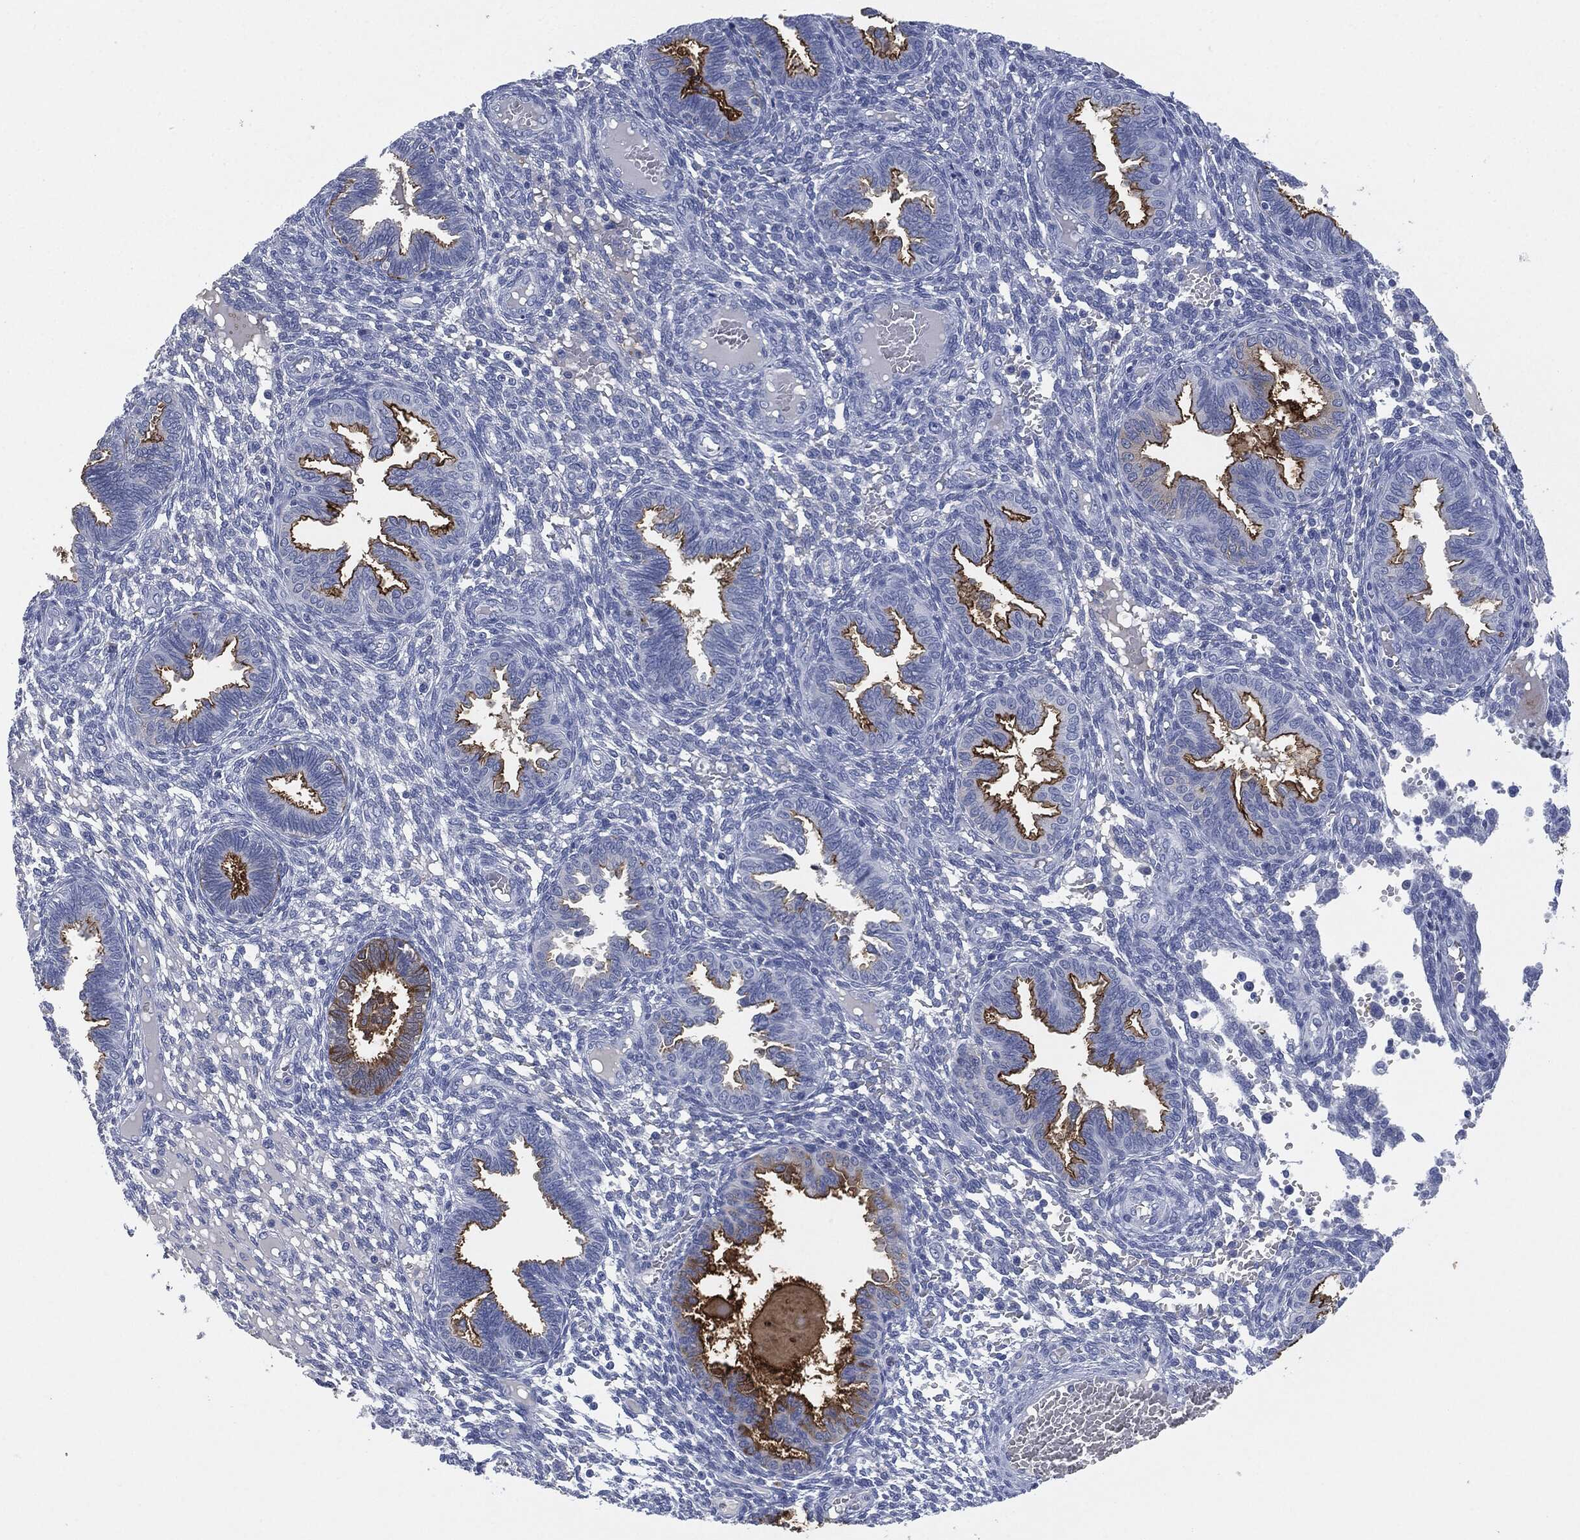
{"staining": {"intensity": "negative", "quantity": "none", "location": "none"}, "tissue": "endometrium", "cell_type": "Cells in endometrial stroma", "image_type": "normal", "snomed": [{"axis": "morphology", "description": "Normal tissue, NOS"}, {"axis": "topography", "description": "Endometrium"}], "caption": "The histopathology image shows no staining of cells in endometrial stroma in normal endometrium. The staining is performed using DAB brown chromogen with nuclei counter-stained in using hematoxylin.", "gene": "MUC16", "patient": {"sex": "female", "age": 42}}